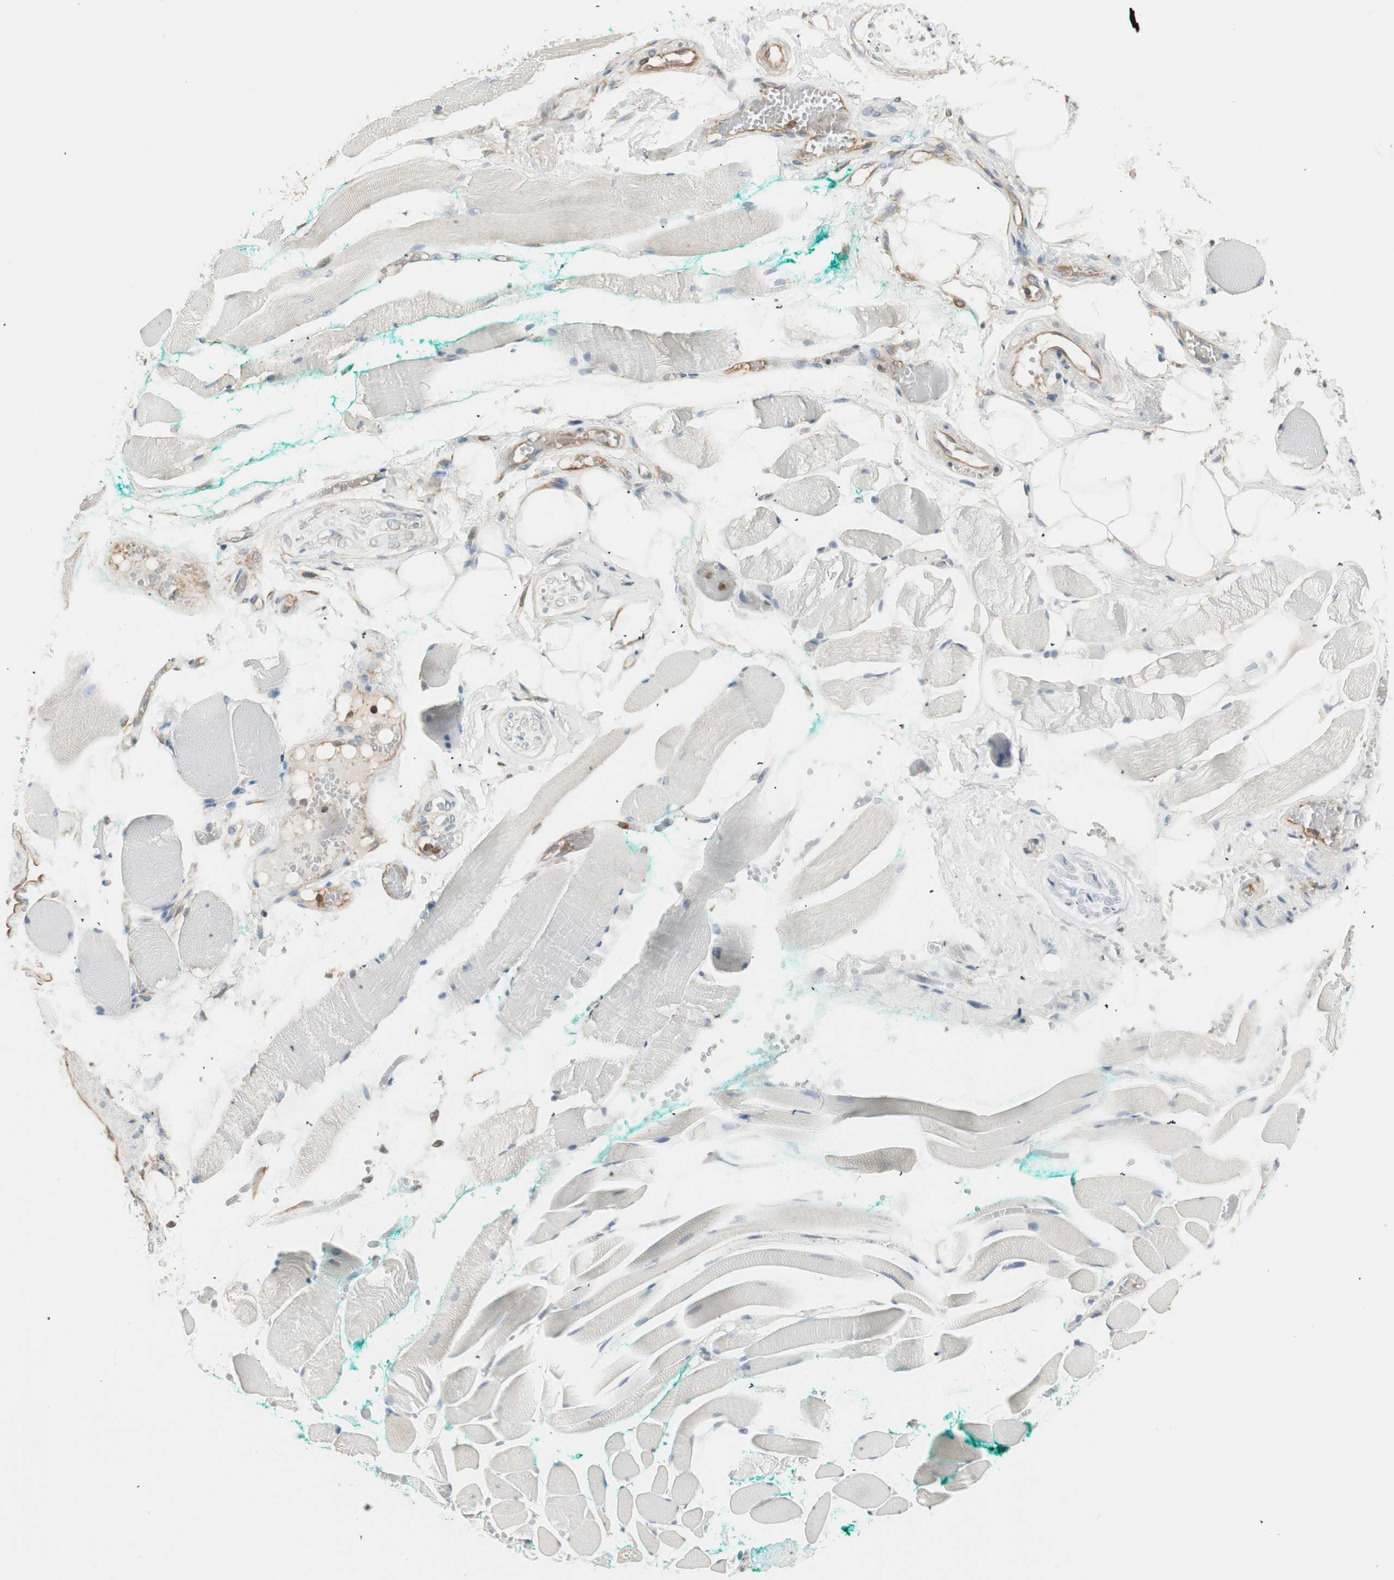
{"staining": {"intensity": "negative", "quantity": "none", "location": "none"}, "tissue": "skeletal muscle", "cell_type": "Myocytes", "image_type": "normal", "snomed": [{"axis": "morphology", "description": "Normal tissue, NOS"}, {"axis": "topography", "description": "Skeletal muscle"}, {"axis": "topography", "description": "Peripheral nerve tissue"}], "caption": "Immunohistochemistry of benign human skeletal muscle reveals no expression in myocytes. Nuclei are stained in blue.", "gene": "CRLF3", "patient": {"sex": "female", "age": 84}}